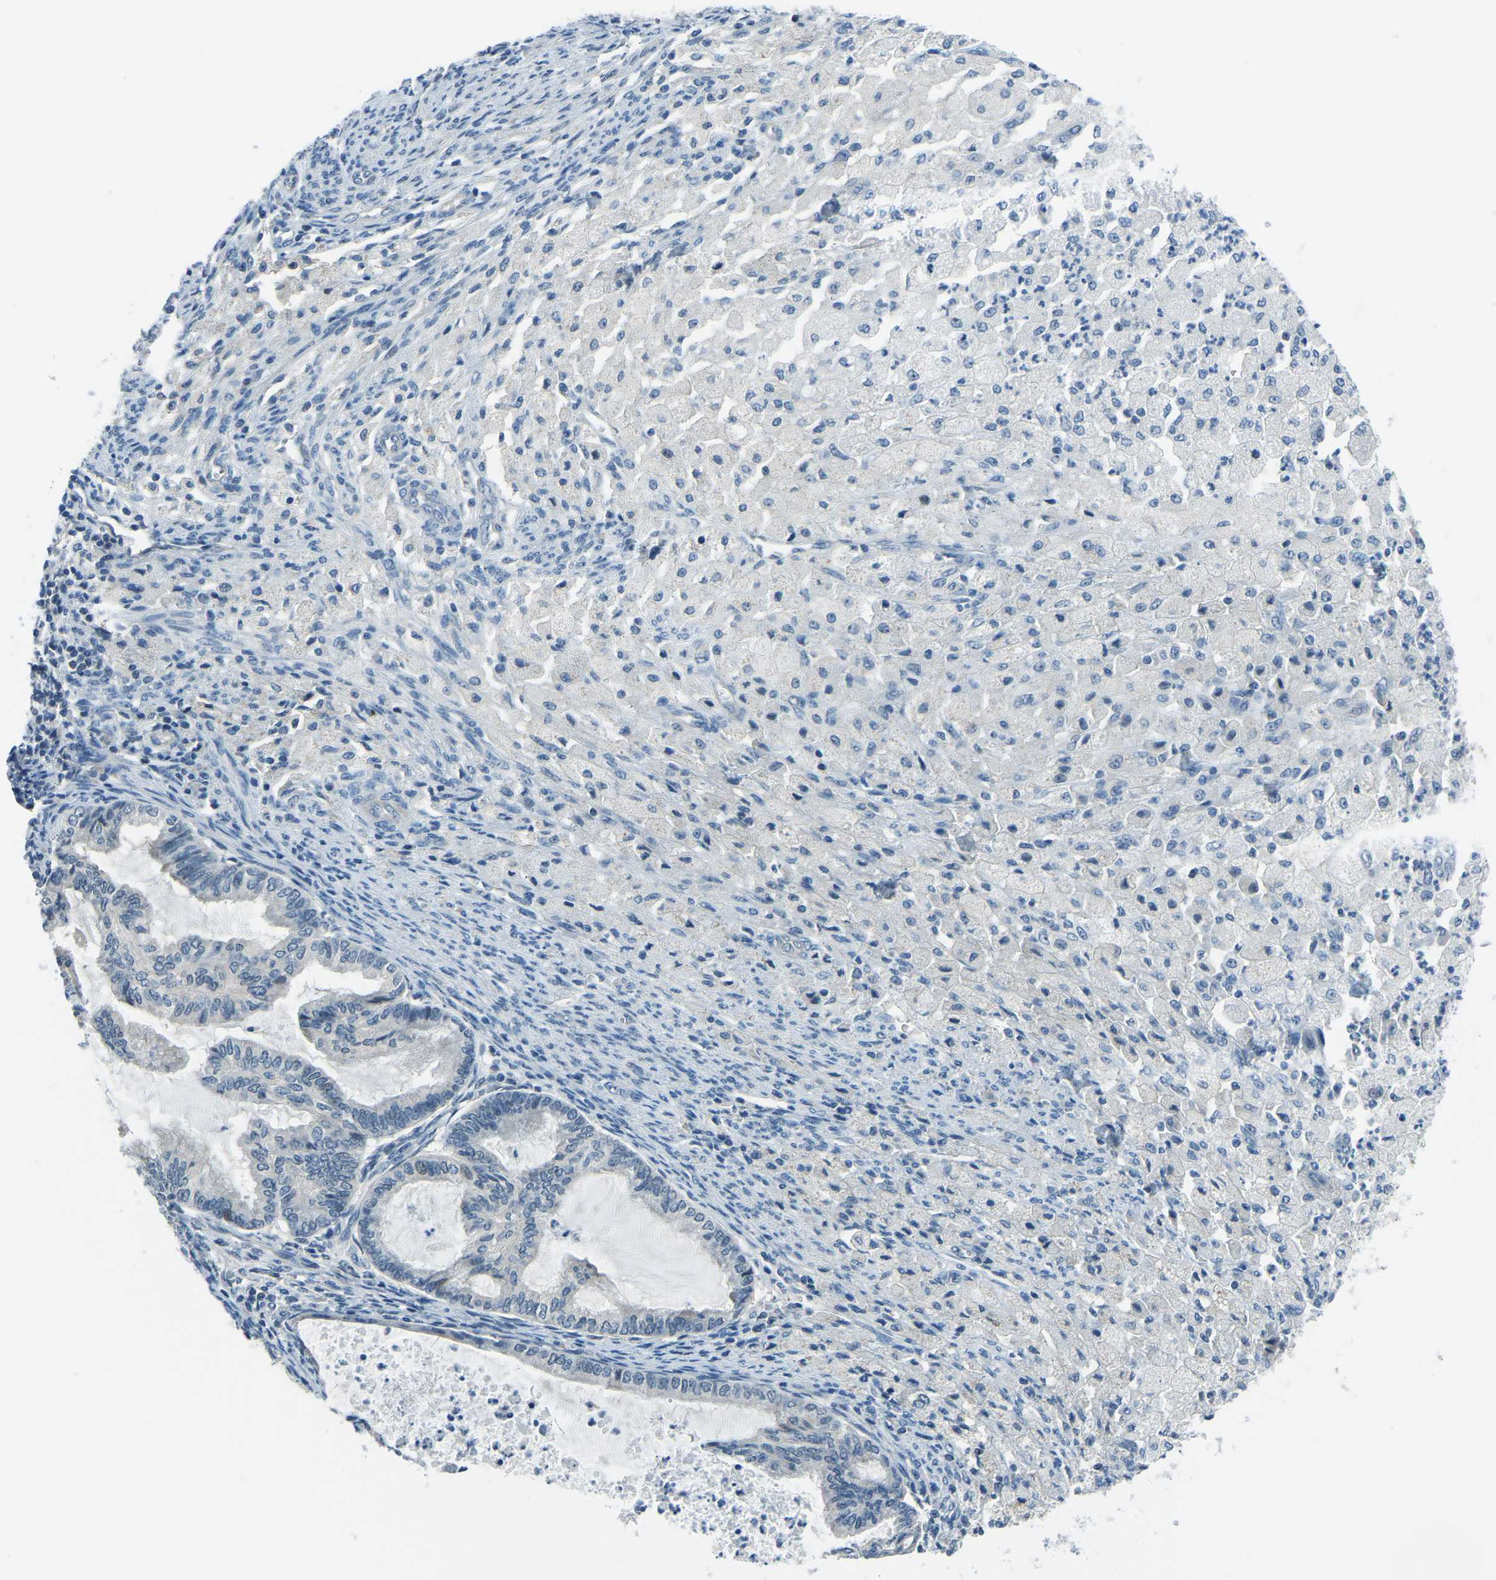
{"staining": {"intensity": "negative", "quantity": "none", "location": "none"}, "tissue": "cervical cancer", "cell_type": "Tumor cells", "image_type": "cancer", "snomed": [{"axis": "morphology", "description": "Normal tissue, NOS"}, {"axis": "morphology", "description": "Adenocarcinoma, NOS"}, {"axis": "topography", "description": "Cervix"}, {"axis": "topography", "description": "Endometrium"}], "caption": "High power microscopy image of an IHC histopathology image of cervical cancer (adenocarcinoma), revealing no significant positivity in tumor cells. Brightfield microscopy of immunohistochemistry stained with DAB (3,3'-diaminobenzidine) (brown) and hematoxylin (blue), captured at high magnification.", "gene": "RRP1", "patient": {"sex": "female", "age": 86}}